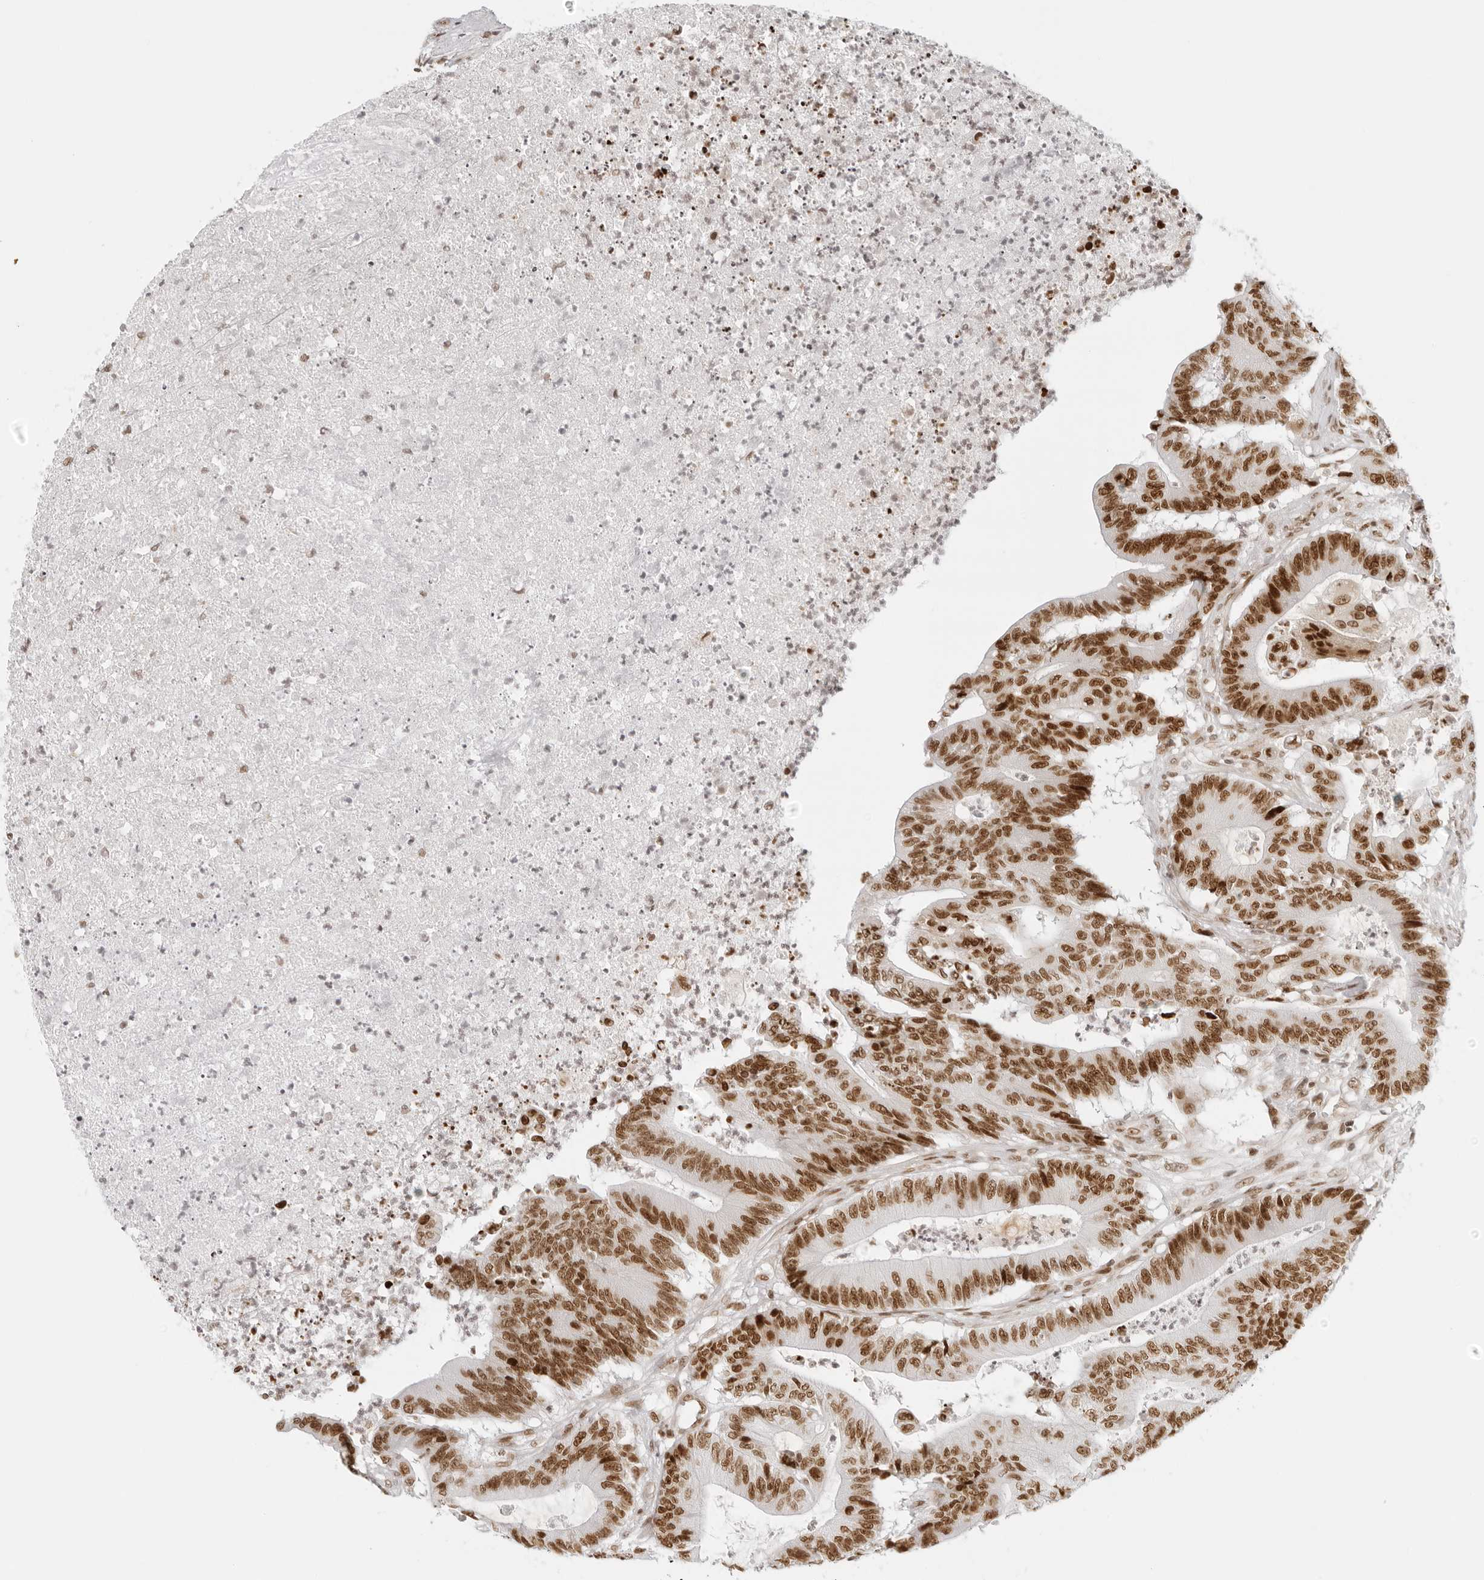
{"staining": {"intensity": "moderate", "quantity": ">75%", "location": "nuclear"}, "tissue": "colorectal cancer", "cell_type": "Tumor cells", "image_type": "cancer", "snomed": [{"axis": "morphology", "description": "Adenocarcinoma, NOS"}, {"axis": "topography", "description": "Colon"}], "caption": "Adenocarcinoma (colorectal) stained with a brown dye exhibits moderate nuclear positive positivity in approximately >75% of tumor cells.", "gene": "RCC1", "patient": {"sex": "female", "age": 84}}